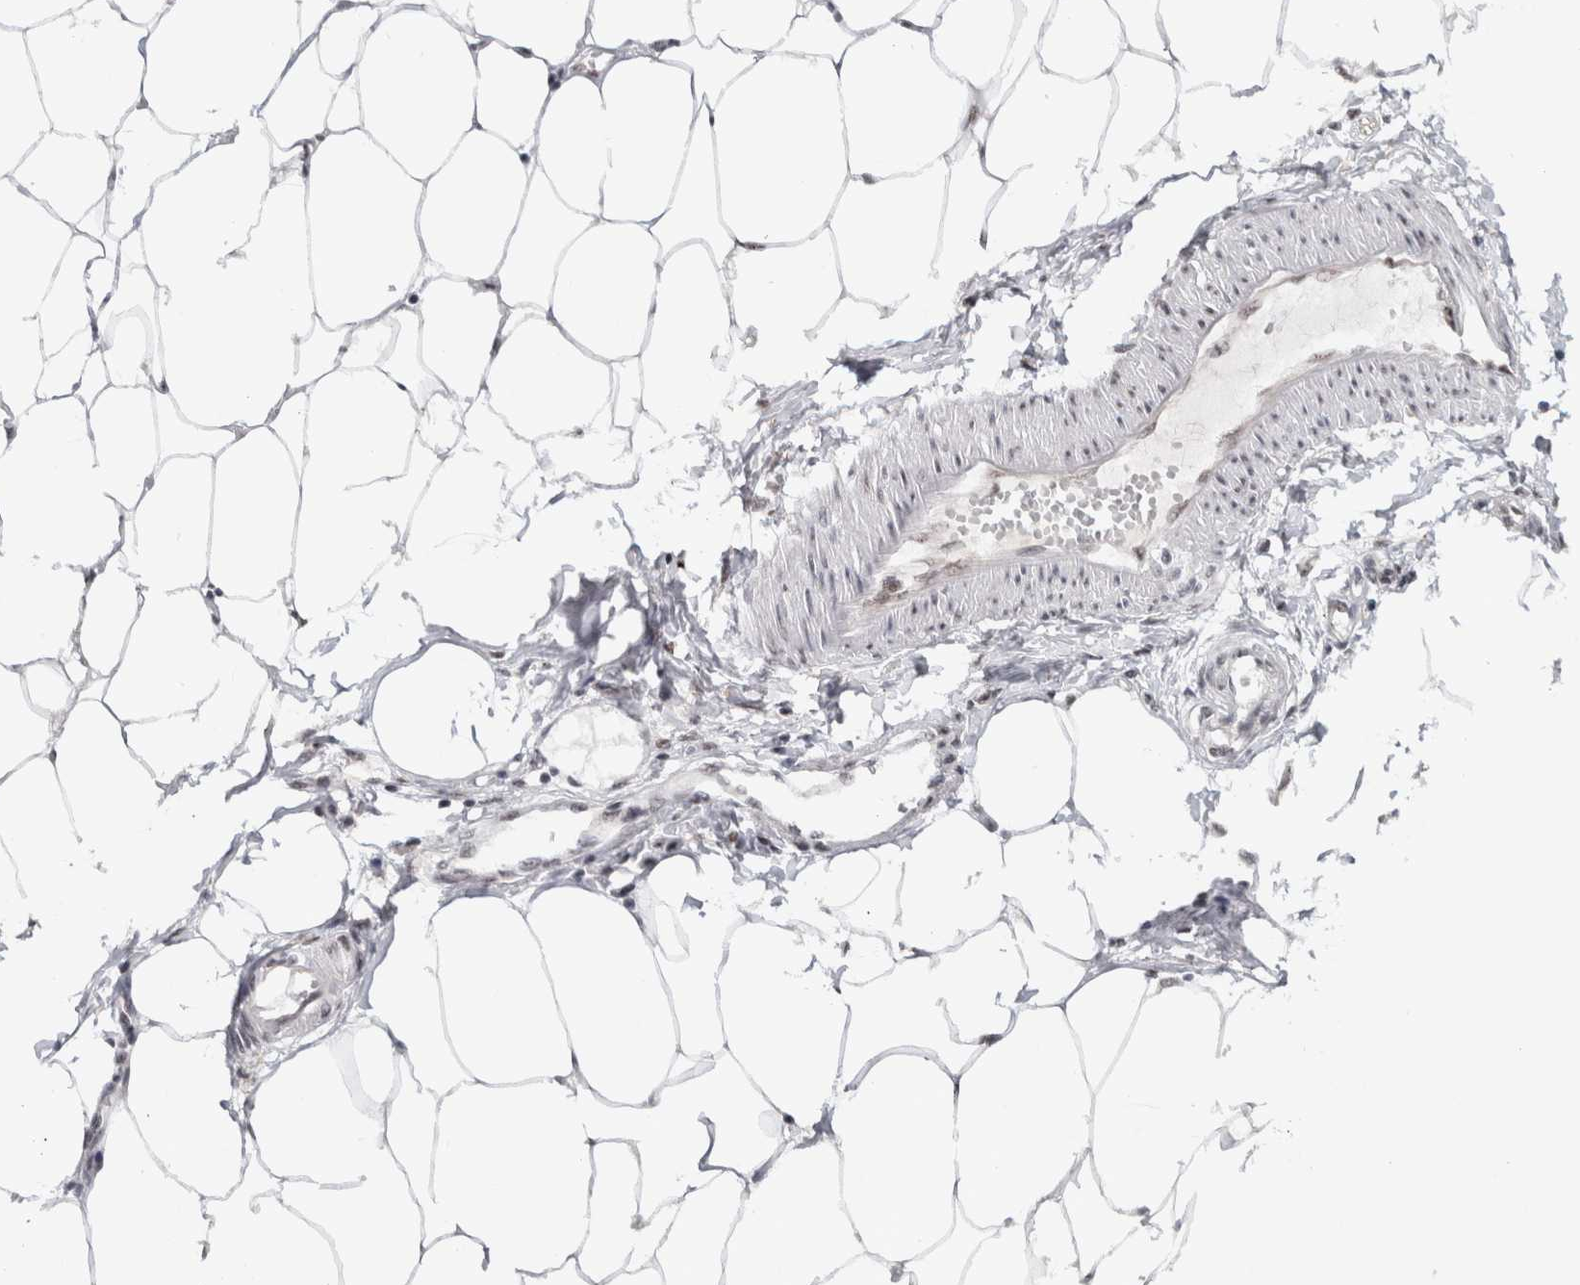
{"staining": {"intensity": "strong", "quantity": ">75%", "location": "nuclear"}, "tissue": "adipose tissue", "cell_type": "Adipocytes", "image_type": "normal", "snomed": [{"axis": "morphology", "description": "Normal tissue, NOS"}, {"axis": "morphology", "description": "Adenocarcinoma, NOS"}, {"axis": "topography", "description": "Colon"}, {"axis": "topography", "description": "Peripheral nerve tissue"}], "caption": "Immunohistochemical staining of benign human adipose tissue exhibits strong nuclear protein positivity in about >75% of adipocytes.", "gene": "MKNK1", "patient": {"sex": "male", "age": 14}}